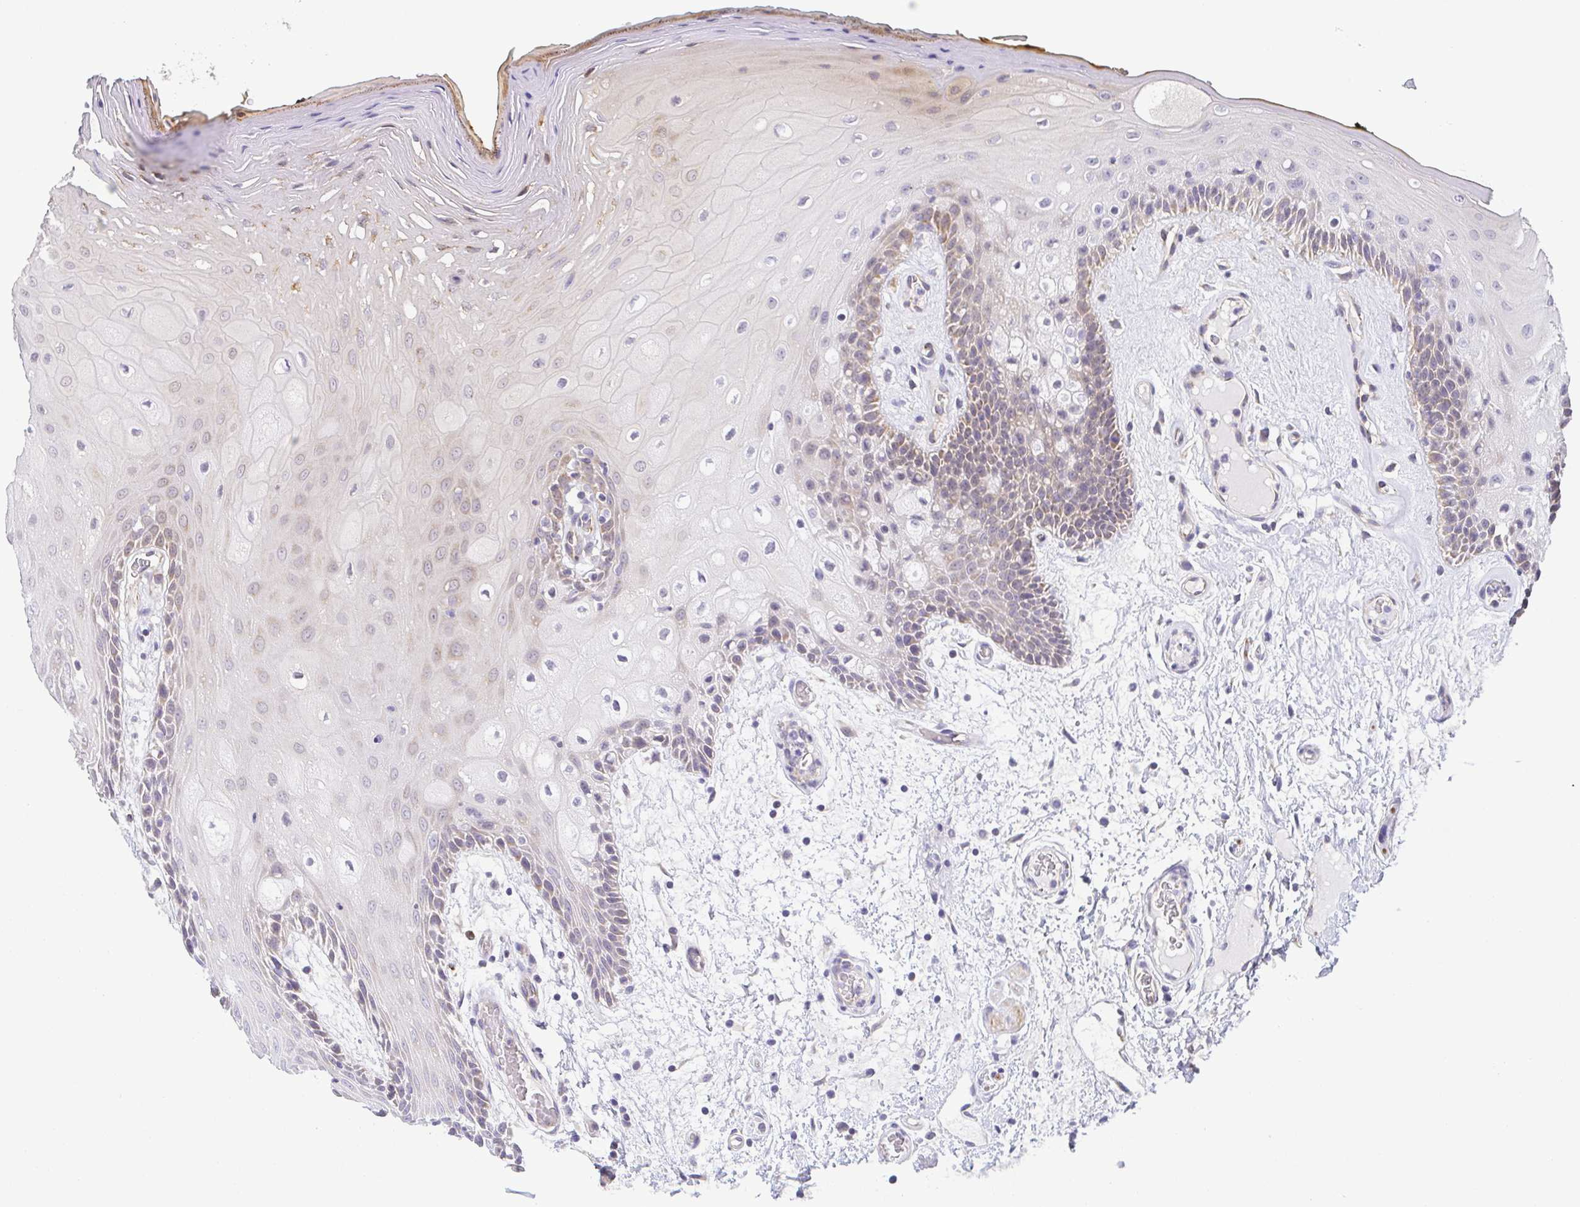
{"staining": {"intensity": "weak", "quantity": "<25%", "location": "cytoplasmic/membranous"}, "tissue": "oral mucosa", "cell_type": "Squamous epithelial cells", "image_type": "normal", "snomed": [{"axis": "morphology", "description": "Normal tissue, NOS"}, {"axis": "morphology", "description": "Squamous cell carcinoma, NOS"}, {"axis": "topography", "description": "Oral tissue"}, {"axis": "topography", "description": "Head-Neck"}], "caption": "Squamous epithelial cells are negative for protein expression in unremarkable human oral mucosa. (DAB (3,3'-diaminobenzidine) IHC, high magnification).", "gene": "BCL2L1", "patient": {"sex": "male", "age": 52}}